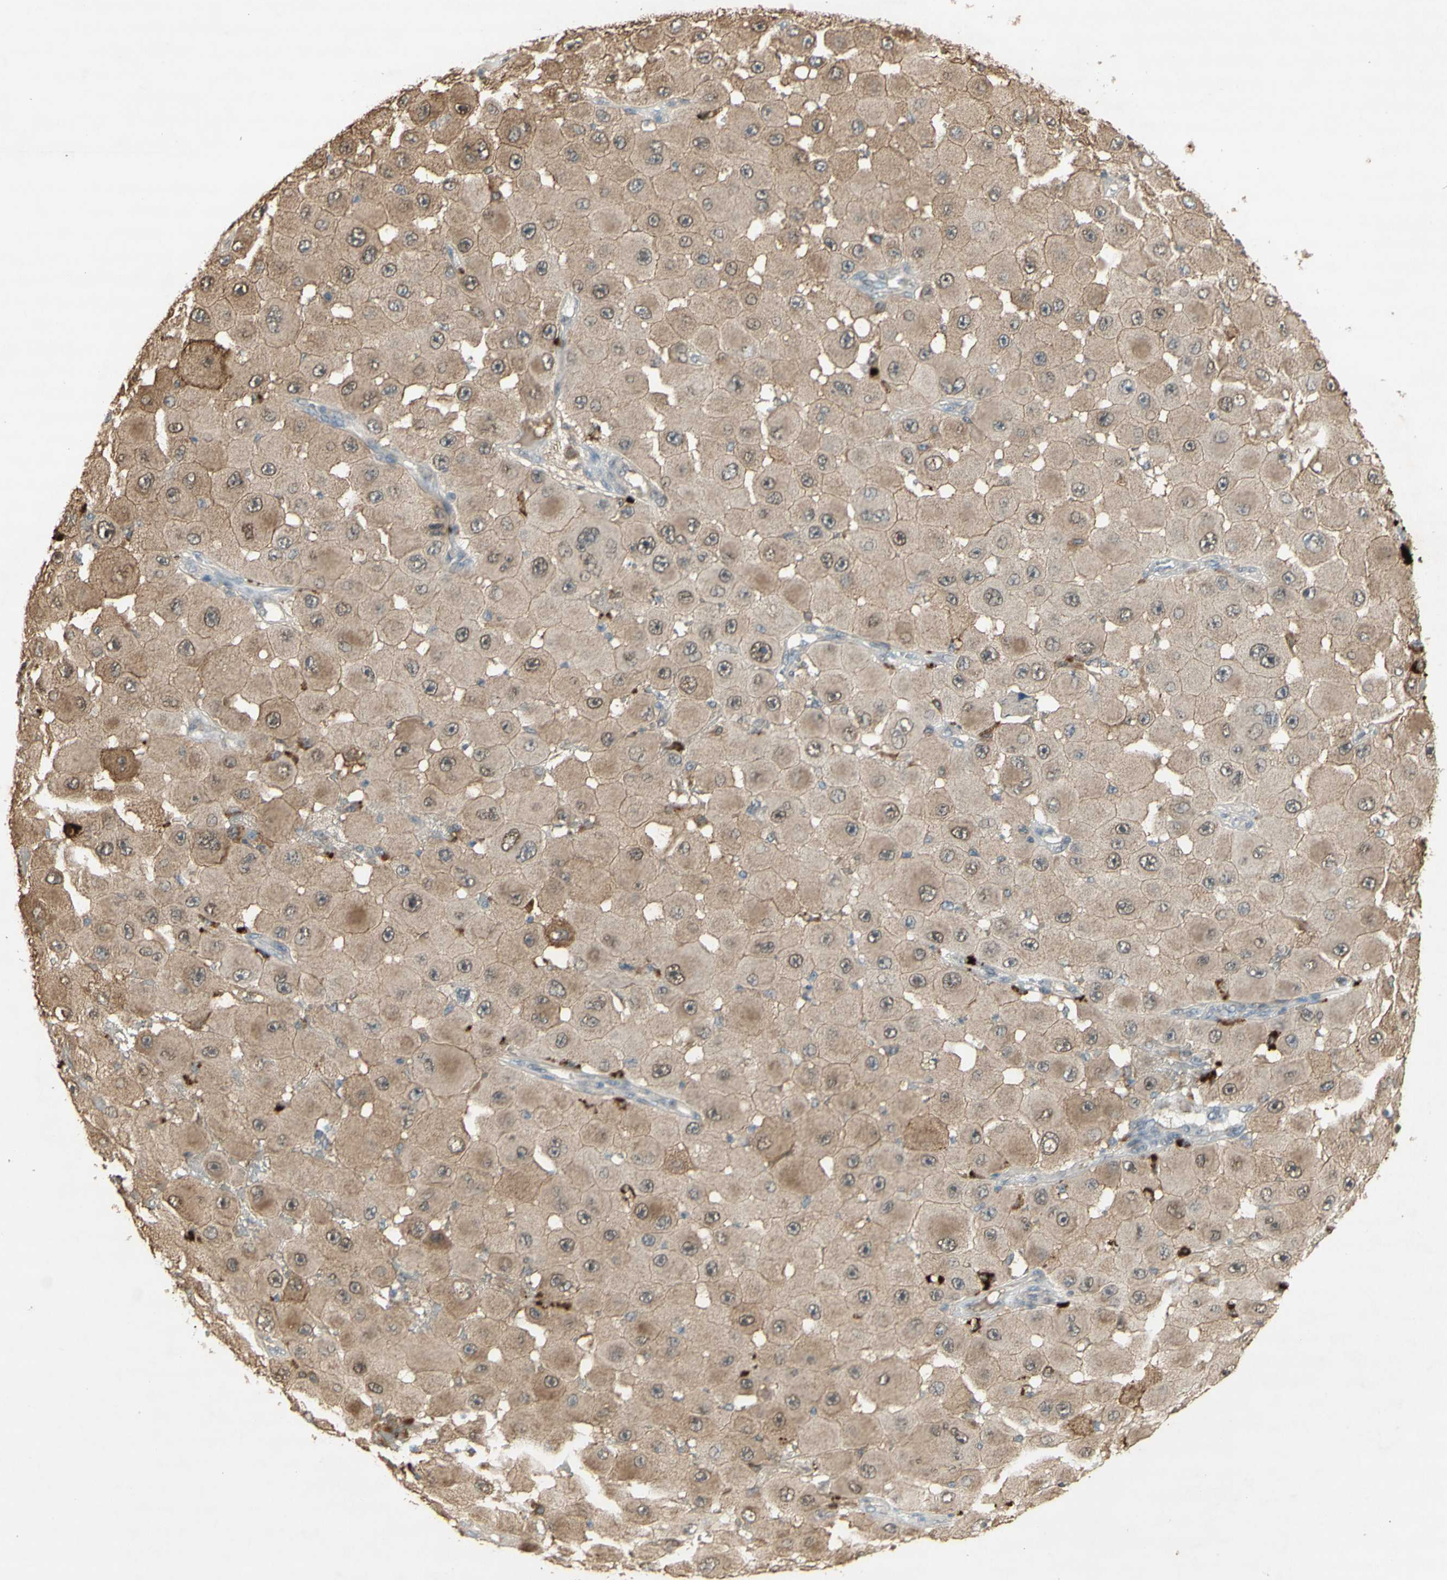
{"staining": {"intensity": "weak", "quantity": ">75%", "location": "cytoplasmic/membranous"}, "tissue": "melanoma", "cell_type": "Tumor cells", "image_type": "cancer", "snomed": [{"axis": "morphology", "description": "Malignant melanoma, NOS"}, {"axis": "topography", "description": "Skin"}], "caption": "High-magnification brightfield microscopy of melanoma stained with DAB (3,3'-diaminobenzidine) (brown) and counterstained with hematoxylin (blue). tumor cells exhibit weak cytoplasmic/membranous expression is identified in approximately>75% of cells. (IHC, brightfield microscopy, high magnification).", "gene": "NRG4", "patient": {"sex": "female", "age": 81}}